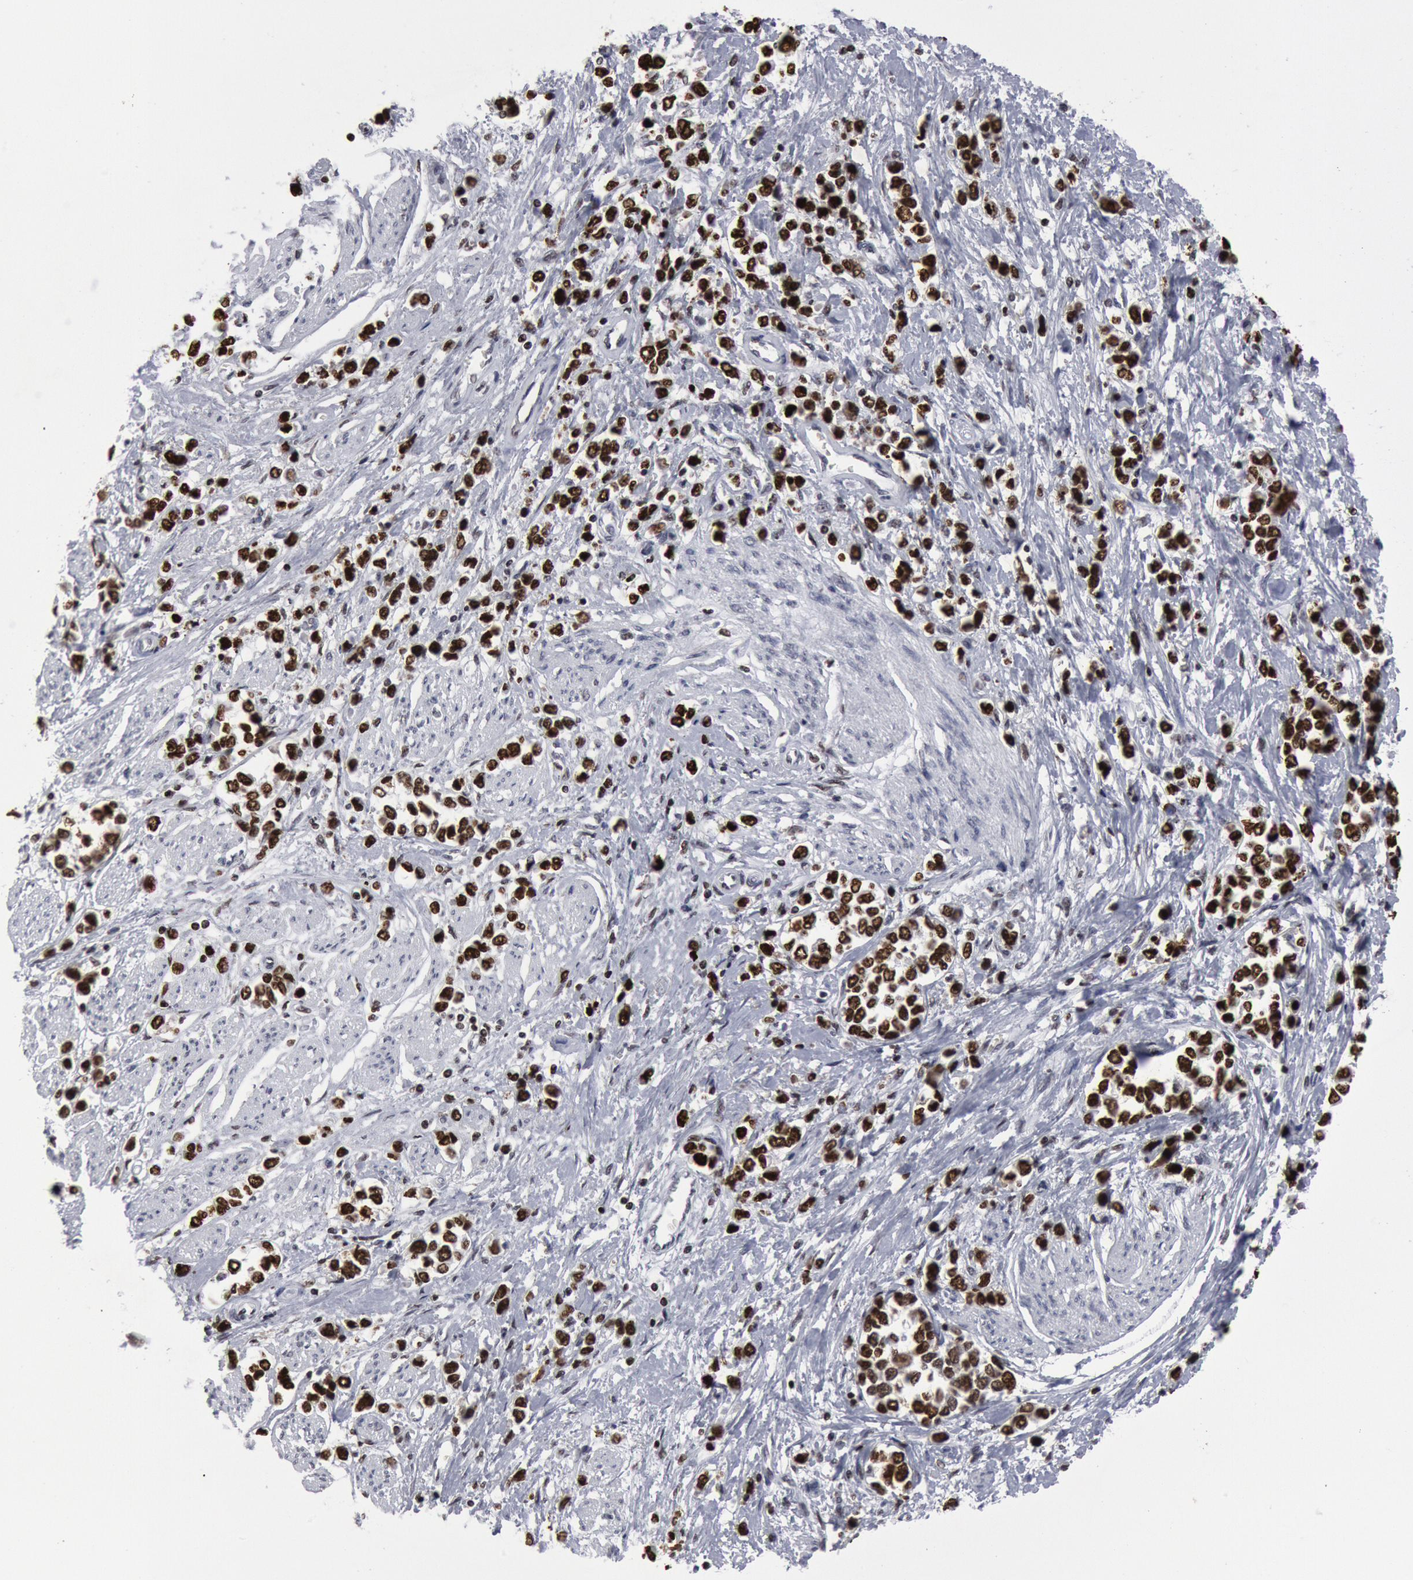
{"staining": {"intensity": "strong", "quantity": ">75%", "location": "nuclear"}, "tissue": "stomach cancer", "cell_type": "Tumor cells", "image_type": "cancer", "snomed": [{"axis": "morphology", "description": "Adenocarcinoma, NOS"}, {"axis": "topography", "description": "Stomach, upper"}], "caption": "DAB (3,3'-diaminobenzidine) immunohistochemical staining of human adenocarcinoma (stomach) reveals strong nuclear protein positivity in approximately >75% of tumor cells.", "gene": "SUB1", "patient": {"sex": "male", "age": 76}}